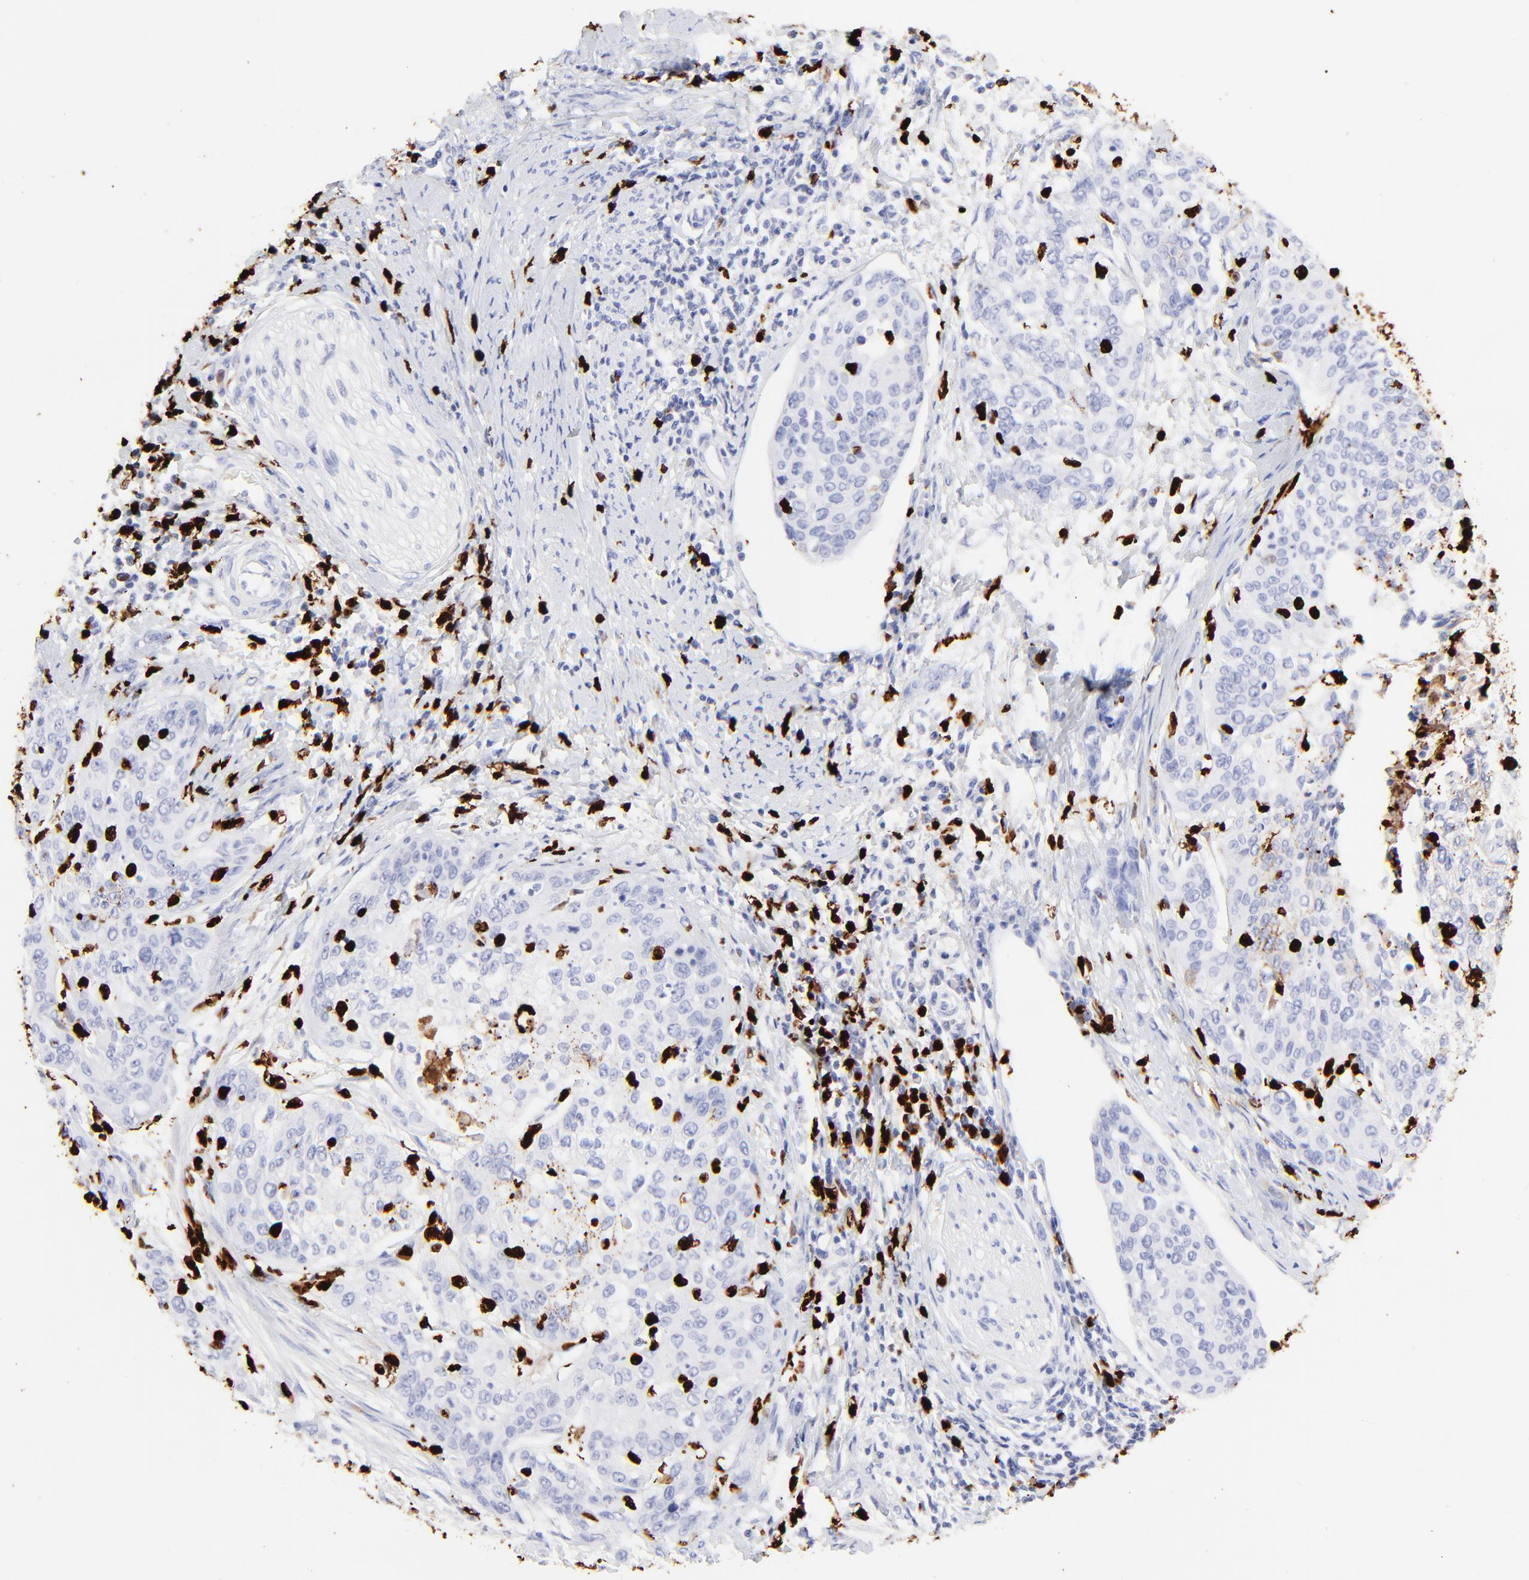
{"staining": {"intensity": "negative", "quantity": "none", "location": "none"}, "tissue": "cervical cancer", "cell_type": "Tumor cells", "image_type": "cancer", "snomed": [{"axis": "morphology", "description": "Squamous cell carcinoma, NOS"}, {"axis": "topography", "description": "Cervix"}], "caption": "High power microscopy histopathology image of an IHC image of cervical cancer, revealing no significant staining in tumor cells. (DAB immunohistochemistry (IHC), high magnification).", "gene": "S100A12", "patient": {"sex": "female", "age": 41}}